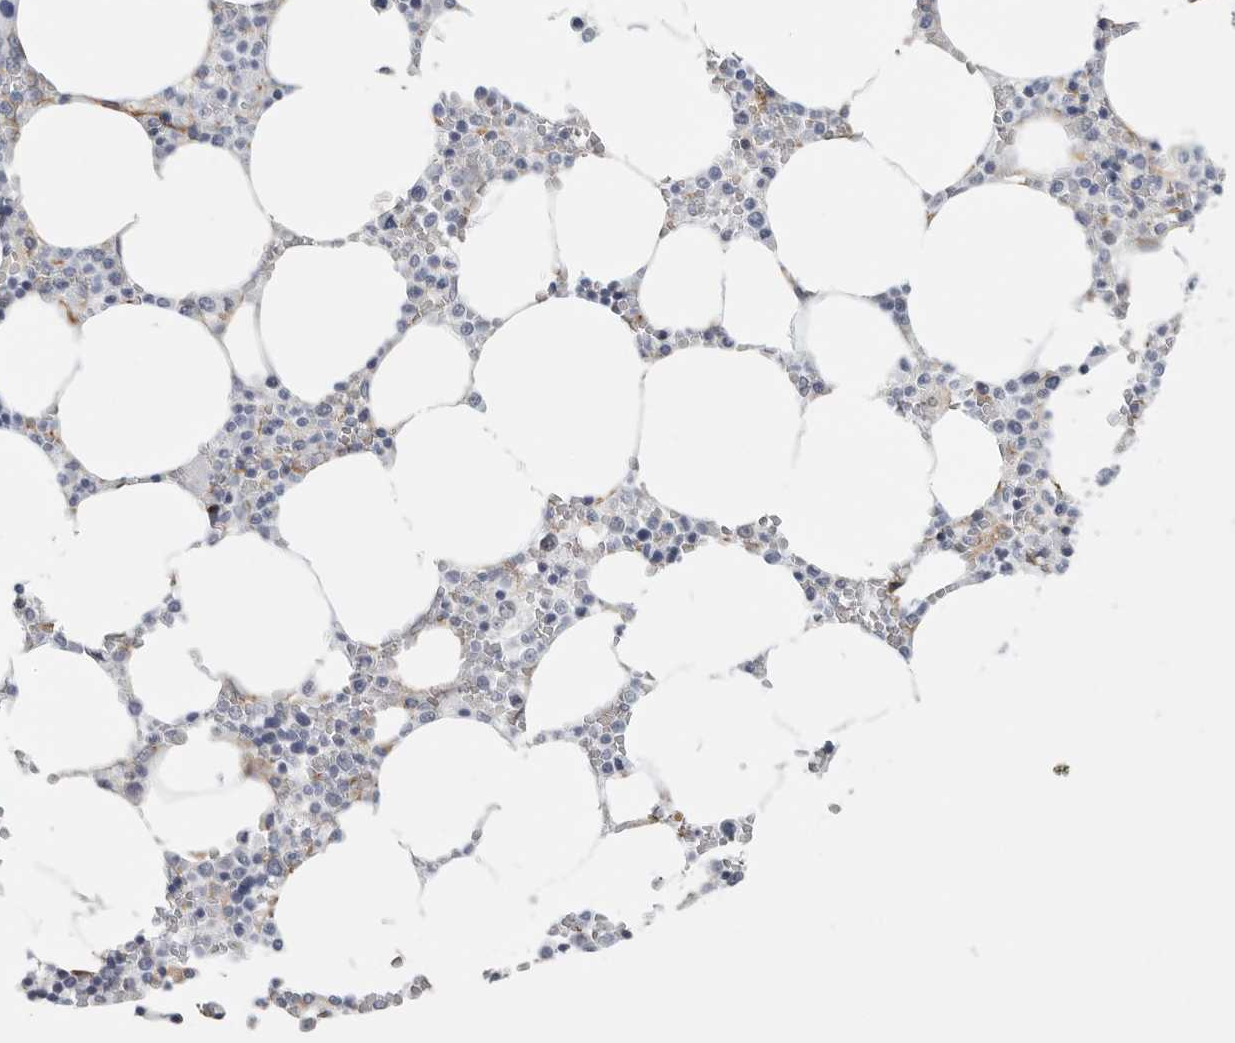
{"staining": {"intensity": "moderate", "quantity": "<25%", "location": "cytoplasmic/membranous"}, "tissue": "bone marrow", "cell_type": "Hematopoietic cells", "image_type": "normal", "snomed": [{"axis": "morphology", "description": "Normal tissue, NOS"}, {"axis": "topography", "description": "Bone marrow"}], "caption": "High-power microscopy captured an immunohistochemistry (IHC) micrograph of normal bone marrow, revealing moderate cytoplasmic/membranous positivity in approximately <25% of hematopoietic cells. (Stains: DAB (3,3'-diaminobenzidine) in brown, nuclei in blue, Microscopy: brightfield microscopy at high magnification).", "gene": "TNR", "patient": {"sex": "male", "age": 70}}